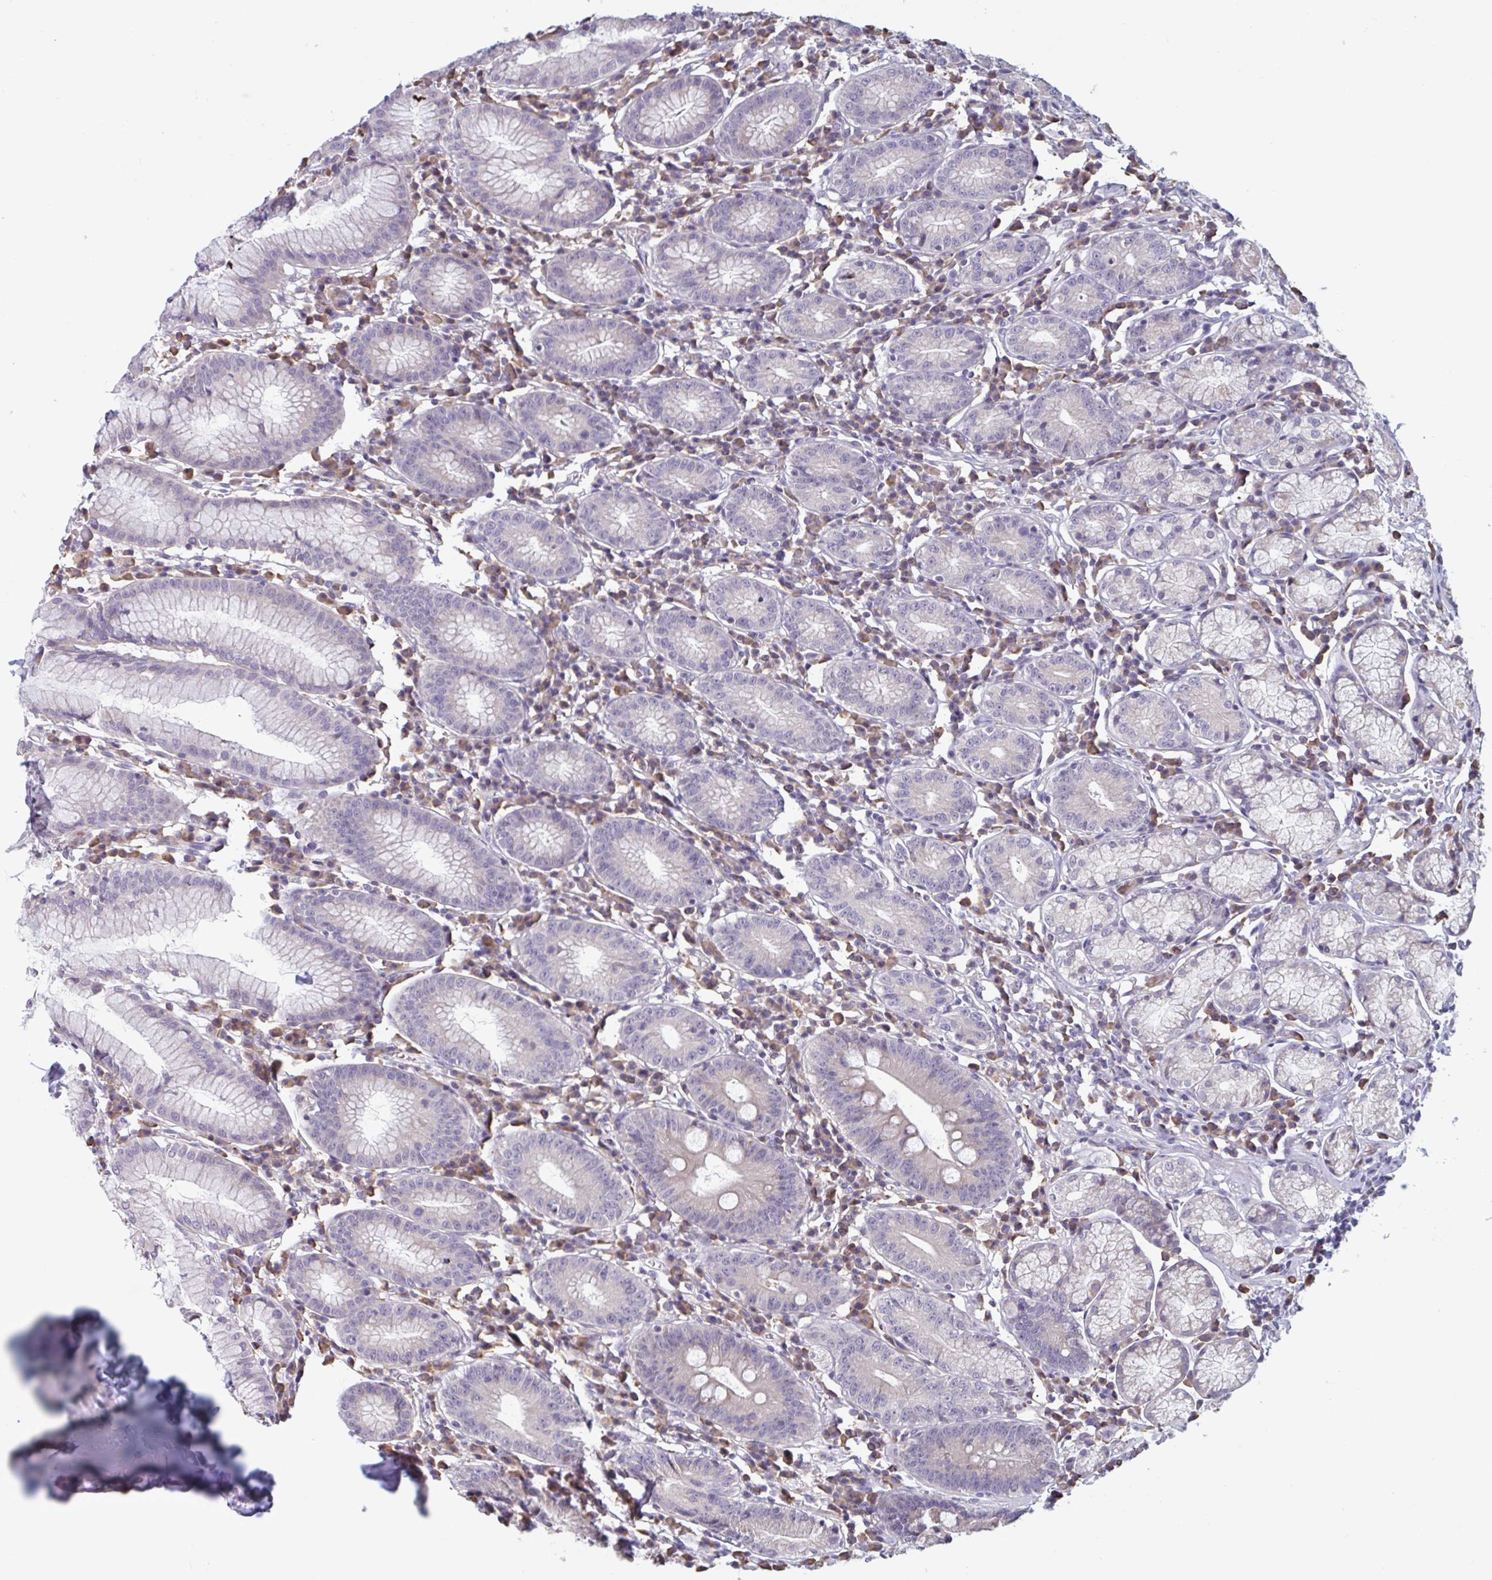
{"staining": {"intensity": "negative", "quantity": "none", "location": "none"}, "tissue": "stomach", "cell_type": "Glandular cells", "image_type": "normal", "snomed": [{"axis": "morphology", "description": "Normal tissue, NOS"}, {"axis": "topography", "description": "Stomach"}], "caption": "Glandular cells are negative for protein expression in unremarkable human stomach.", "gene": "CD1E", "patient": {"sex": "male", "age": 55}}